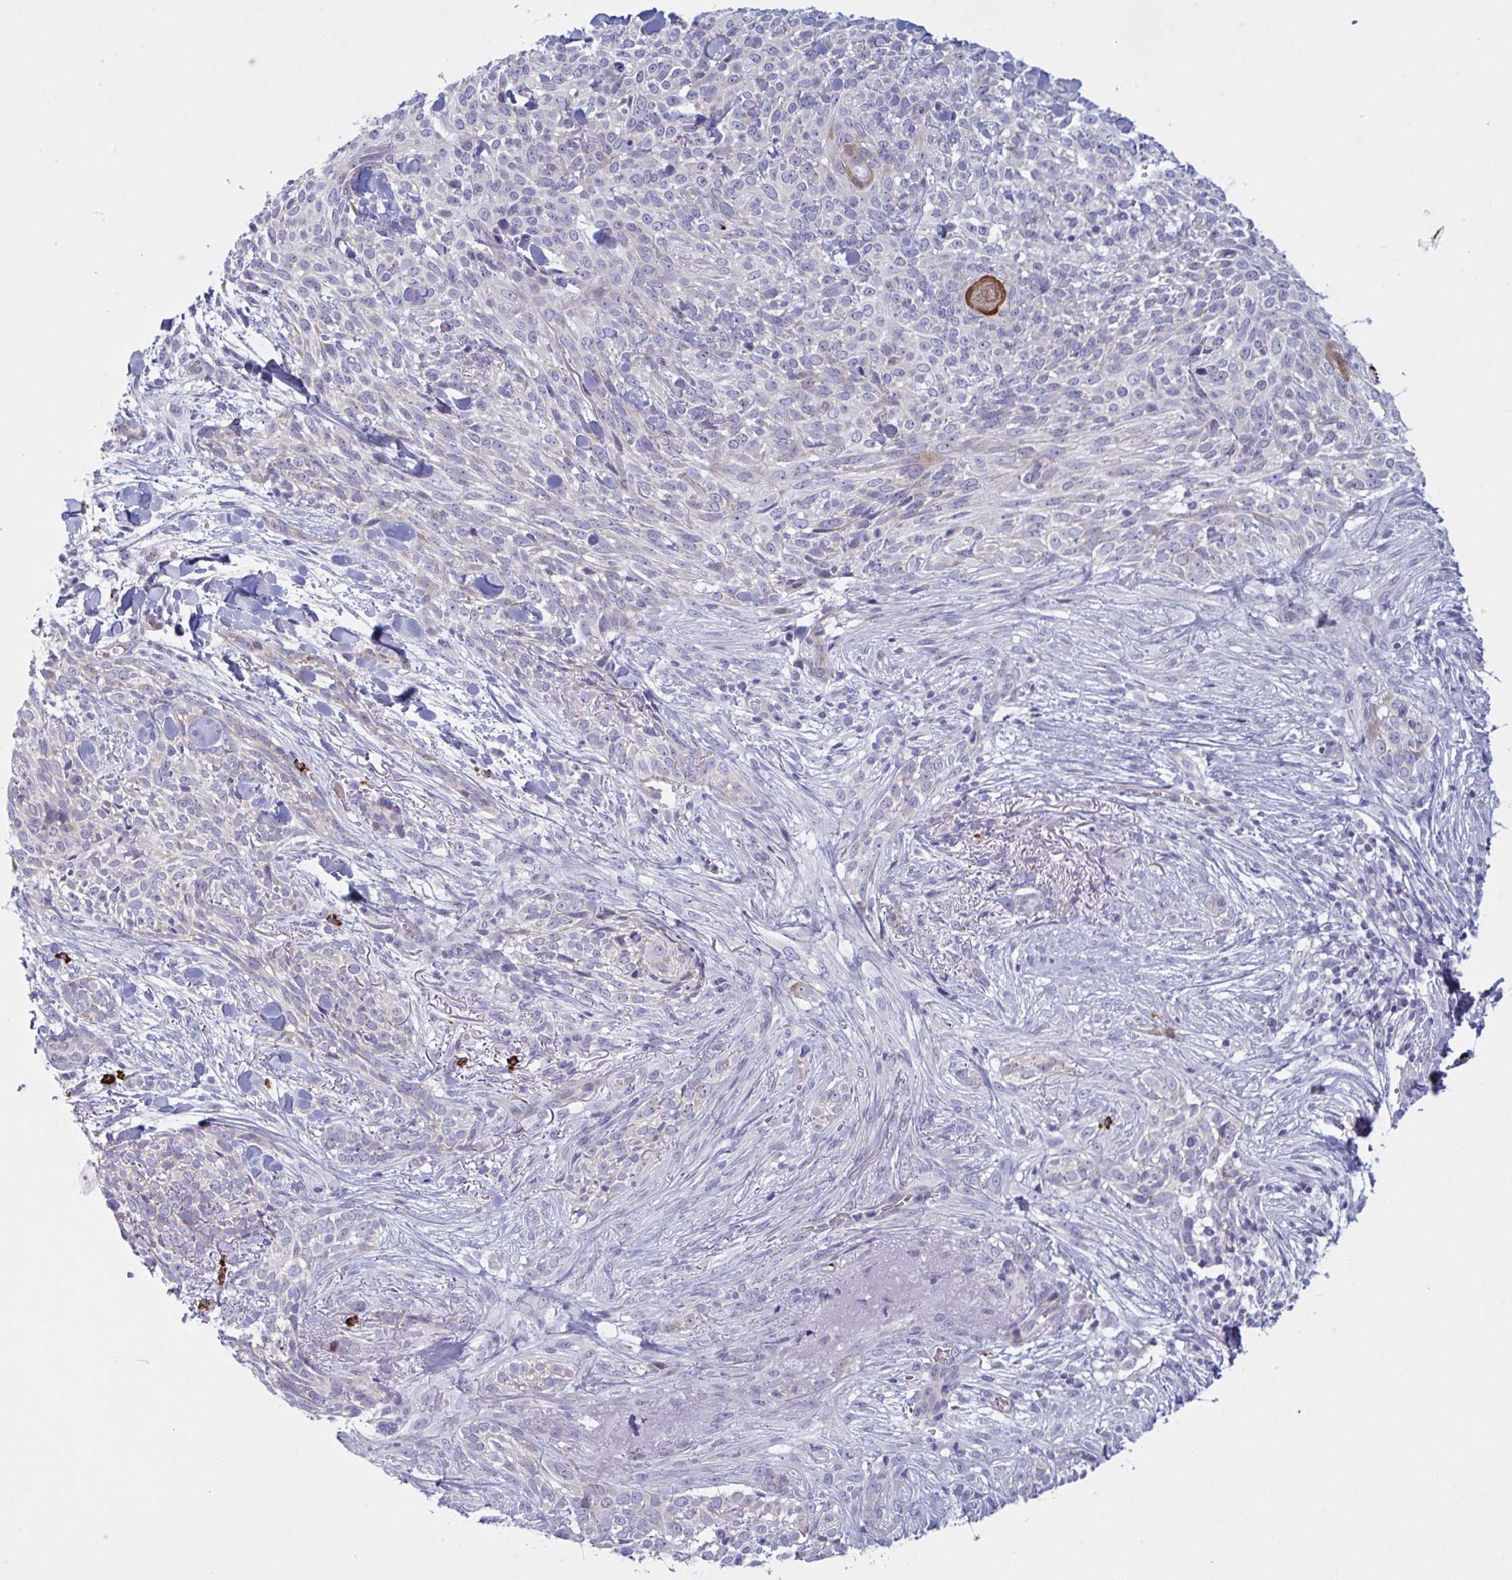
{"staining": {"intensity": "negative", "quantity": "none", "location": "none"}, "tissue": "skin cancer", "cell_type": "Tumor cells", "image_type": "cancer", "snomed": [{"axis": "morphology", "description": "Basal cell carcinoma"}, {"axis": "topography", "description": "Skin"}, {"axis": "topography", "description": "Skin of face"}], "caption": "There is no significant staining in tumor cells of basal cell carcinoma (skin). (DAB IHC, high magnification).", "gene": "ZNF684", "patient": {"sex": "female", "age": 90}}